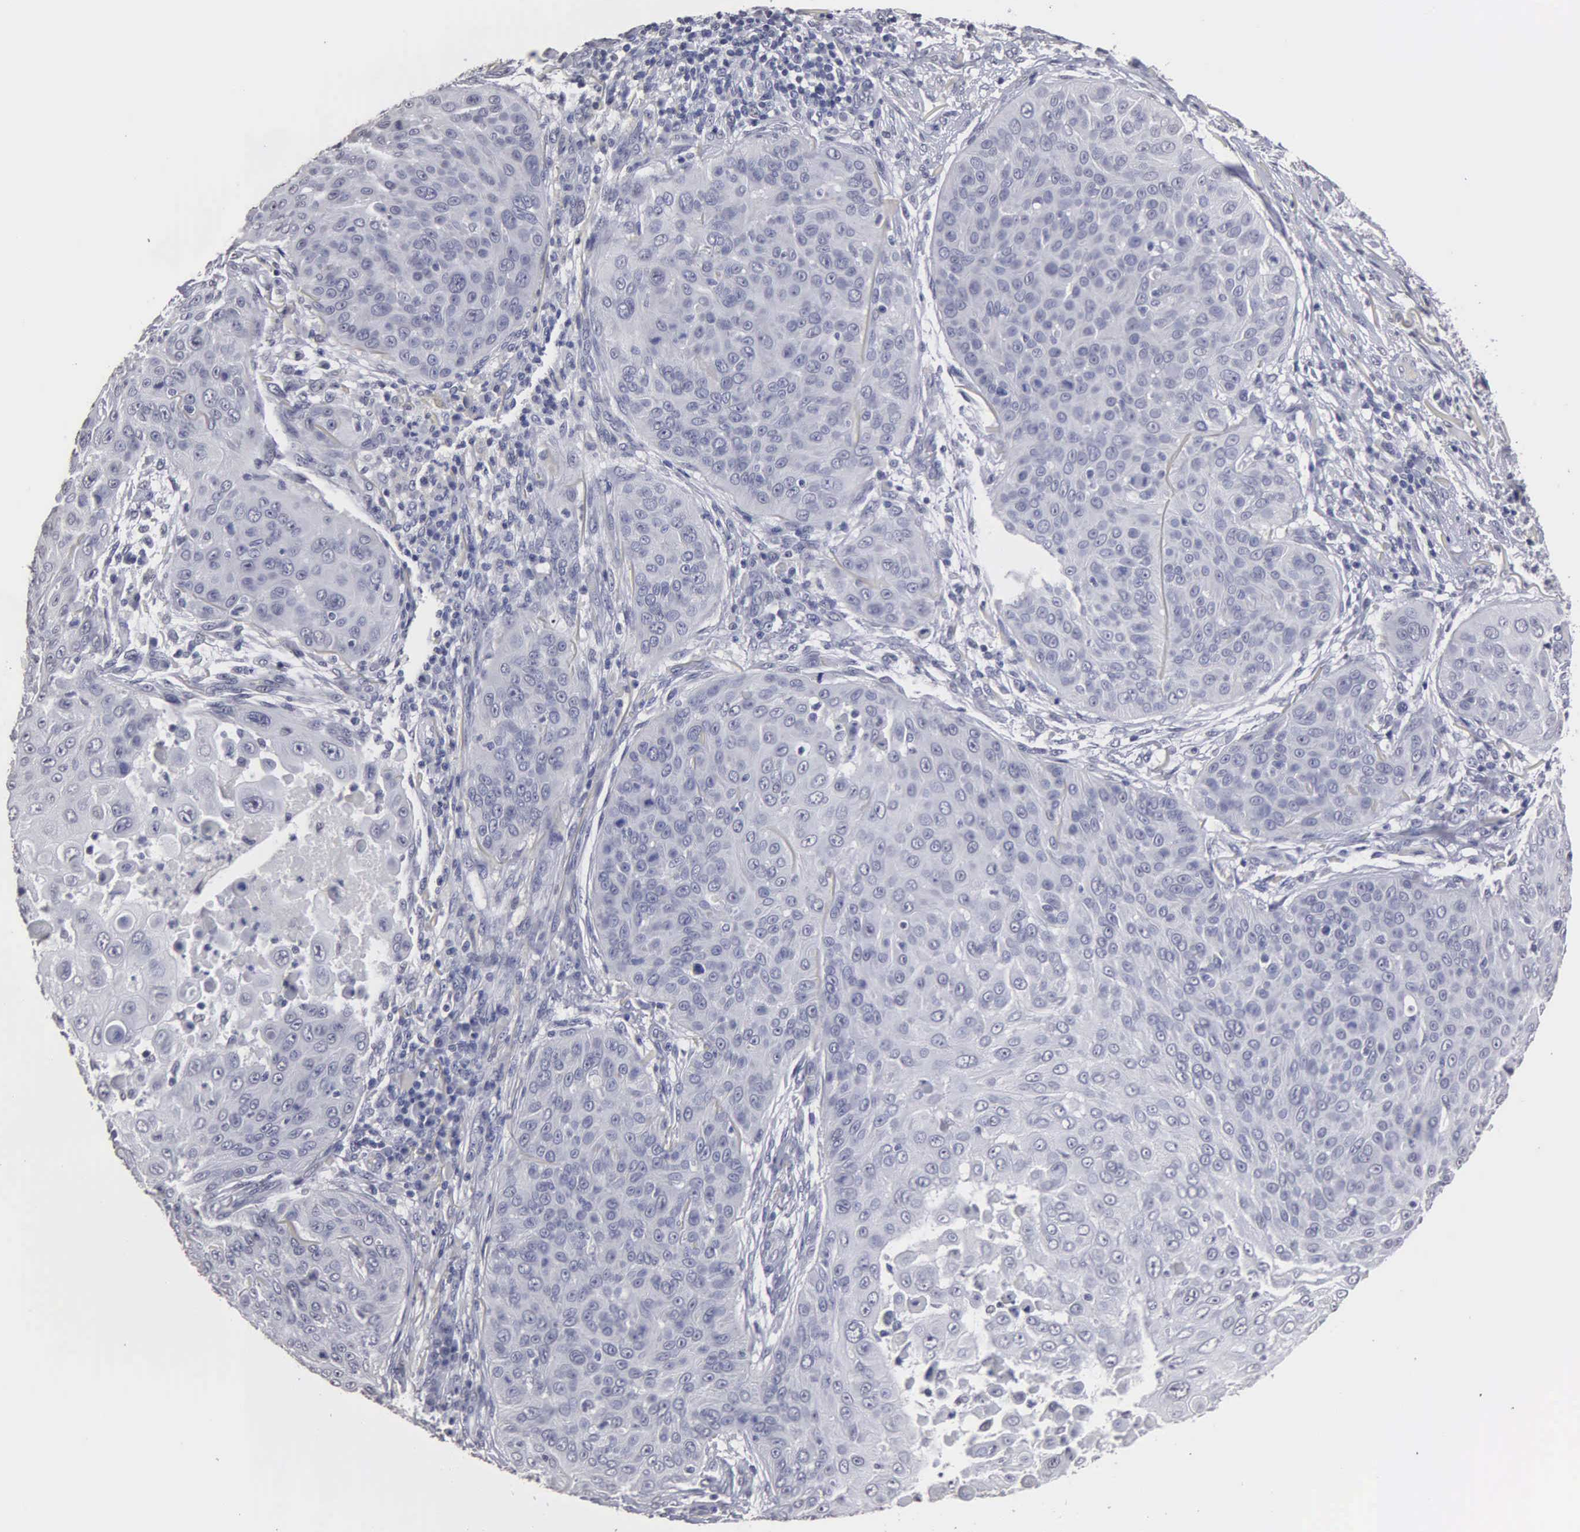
{"staining": {"intensity": "negative", "quantity": "none", "location": "none"}, "tissue": "skin cancer", "cell_type": "Tumor cells", "image_type": "cancer", "snomed": [{"axis": "morphology", "description": "Squamous cell carcinoma, NOS"}, {"axis": "topography", "description": "Skin"}], "caption": "This is a micrograph of IHC staining of squamous cell carcinoma (skin), which shows no positivity in tumor cells.", "gene": "UPB1", "patient": {"sex": "male", "age": 82}}